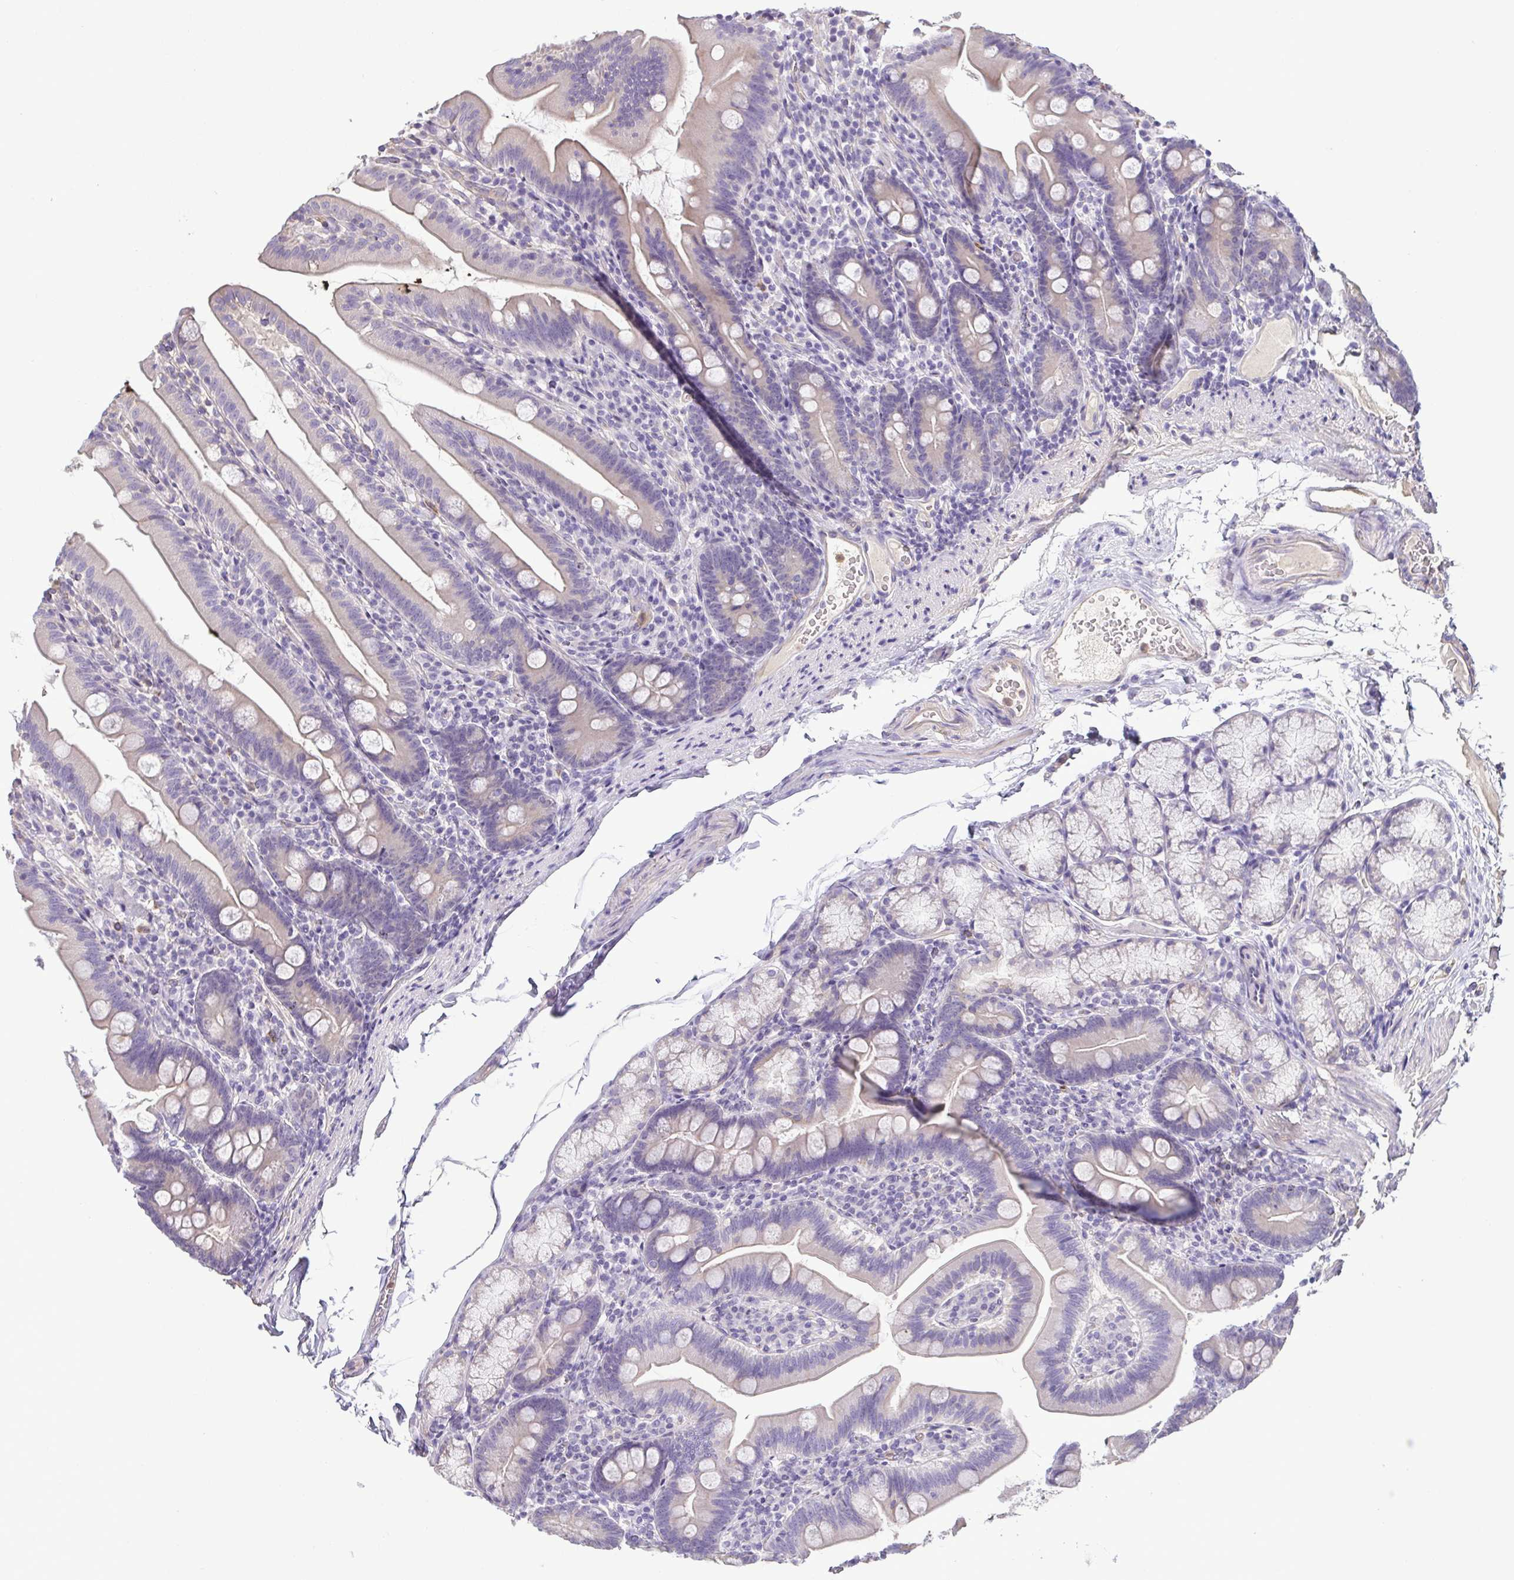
{"staining": {"intensity": "weak", "quantity": "25%-75%", "location": "cytoplasmic/membranous"}, "tissue": "duodenum", "cell_type": "Glandular cells", "image_type": "normal", "snomed": [{"axis": "morphology", "description": "Normal tissue, NOS"}, {"axis": "topography", "description": "Duodenum"}], "caption": "DAB immunohistochemical staining of benign human duodenum reveals weak cytoplasmic/membranous protein positivity in approximately 25%-75% of glandular cells. Nuclei are stained in blue.", "gene": "MYL10", "patient": {"sex": "female", "age": 67}}